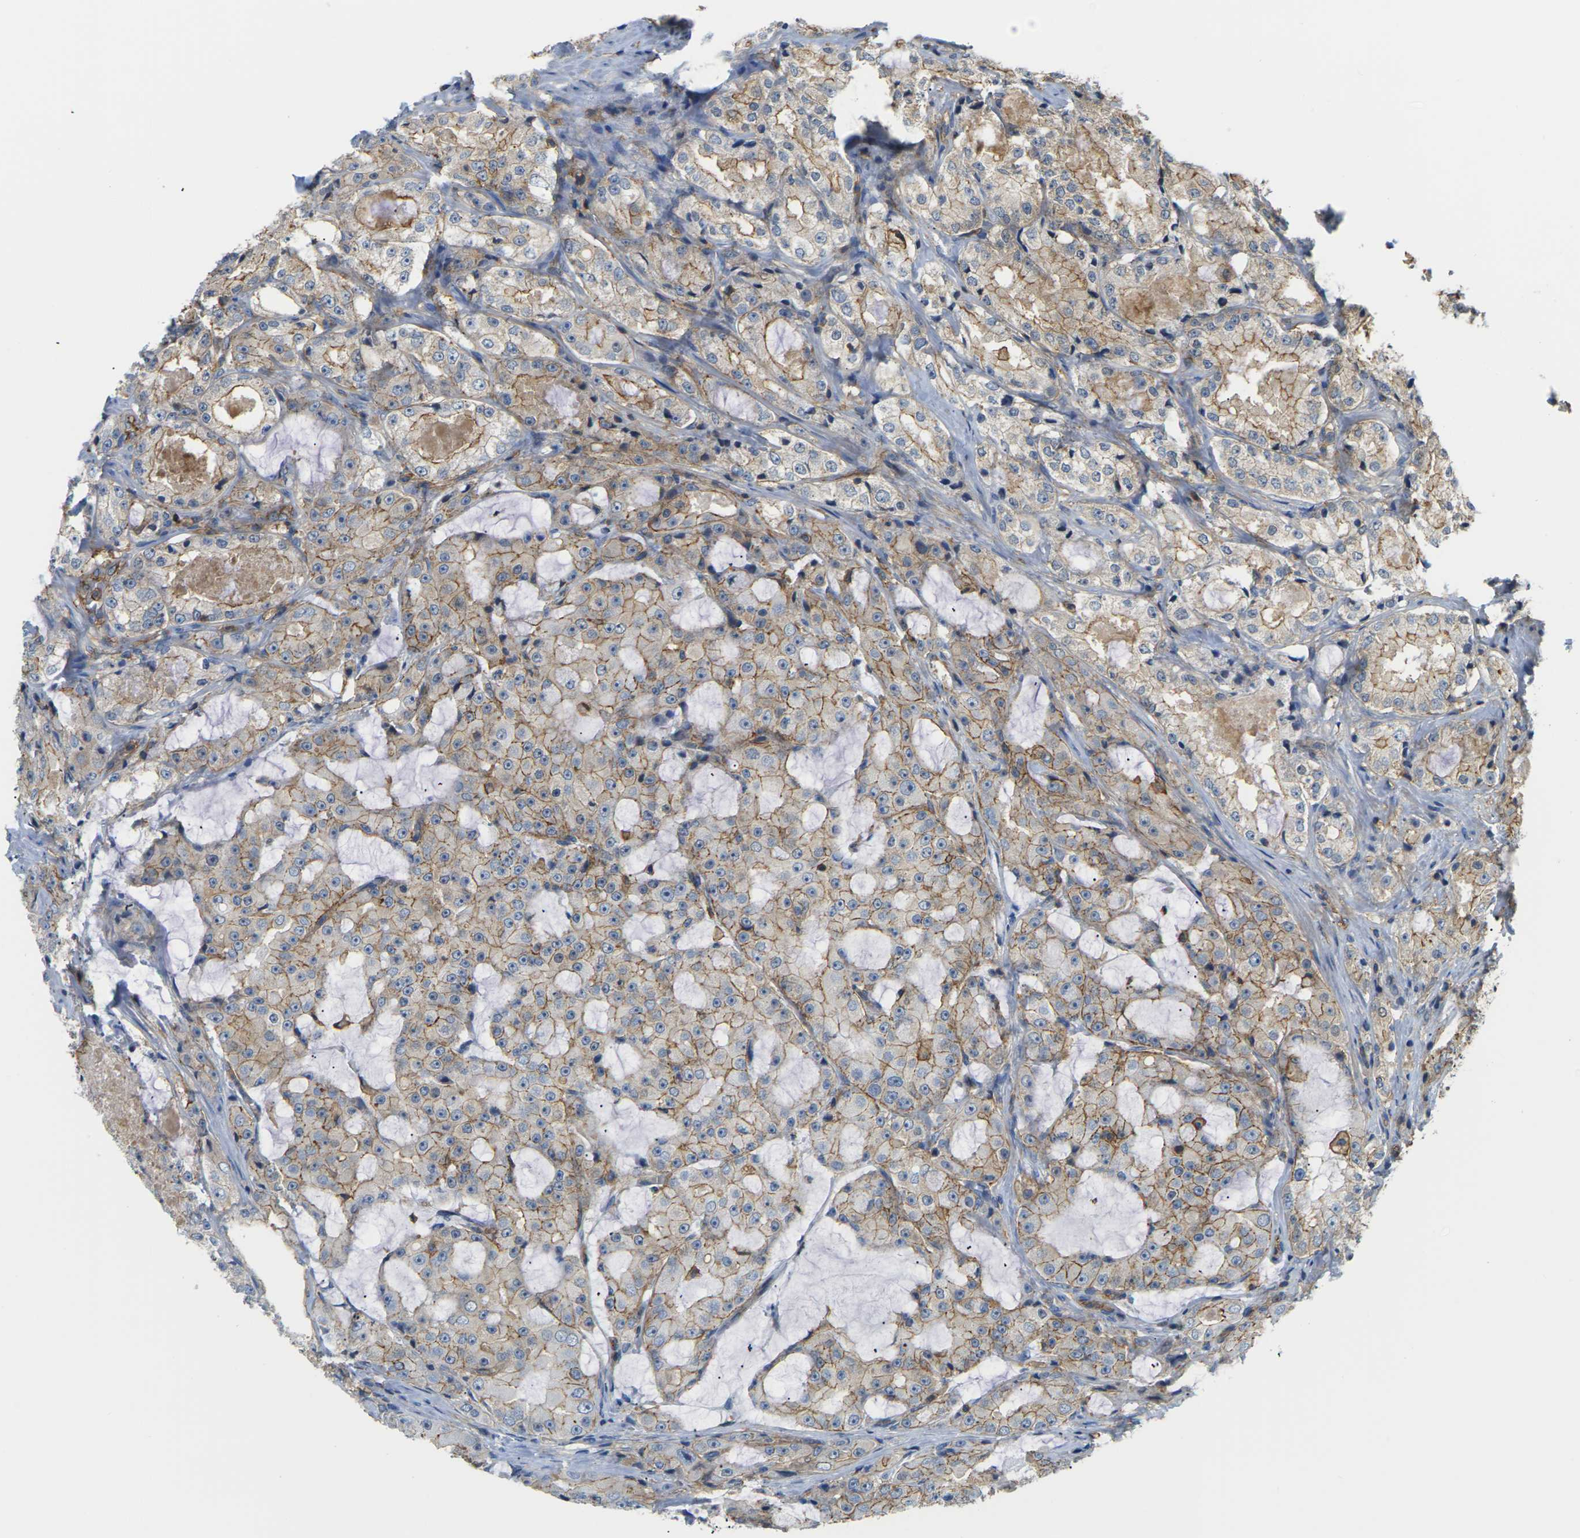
{"staining": {"intensity": "moderate", "quantity": ">75%", "location": "cytoplasmic/membranous"}, "tissue": "prostate cancer", "cell_type": "Tumor cells", "image_type": "cancer", "snomed": [{"axis": "morphology", "description": "Adenocarcinoma, High grade"}, {"axis": "topography", "description": "Prostate"}], "caption": "Protein analysis of prostate cancer tissue displays moderate cytoplasmic/membranous staining in approximately >75% of tumor cells.", "gene": "IQGAP1", "patient": {"sex": "male", "age": 73}}